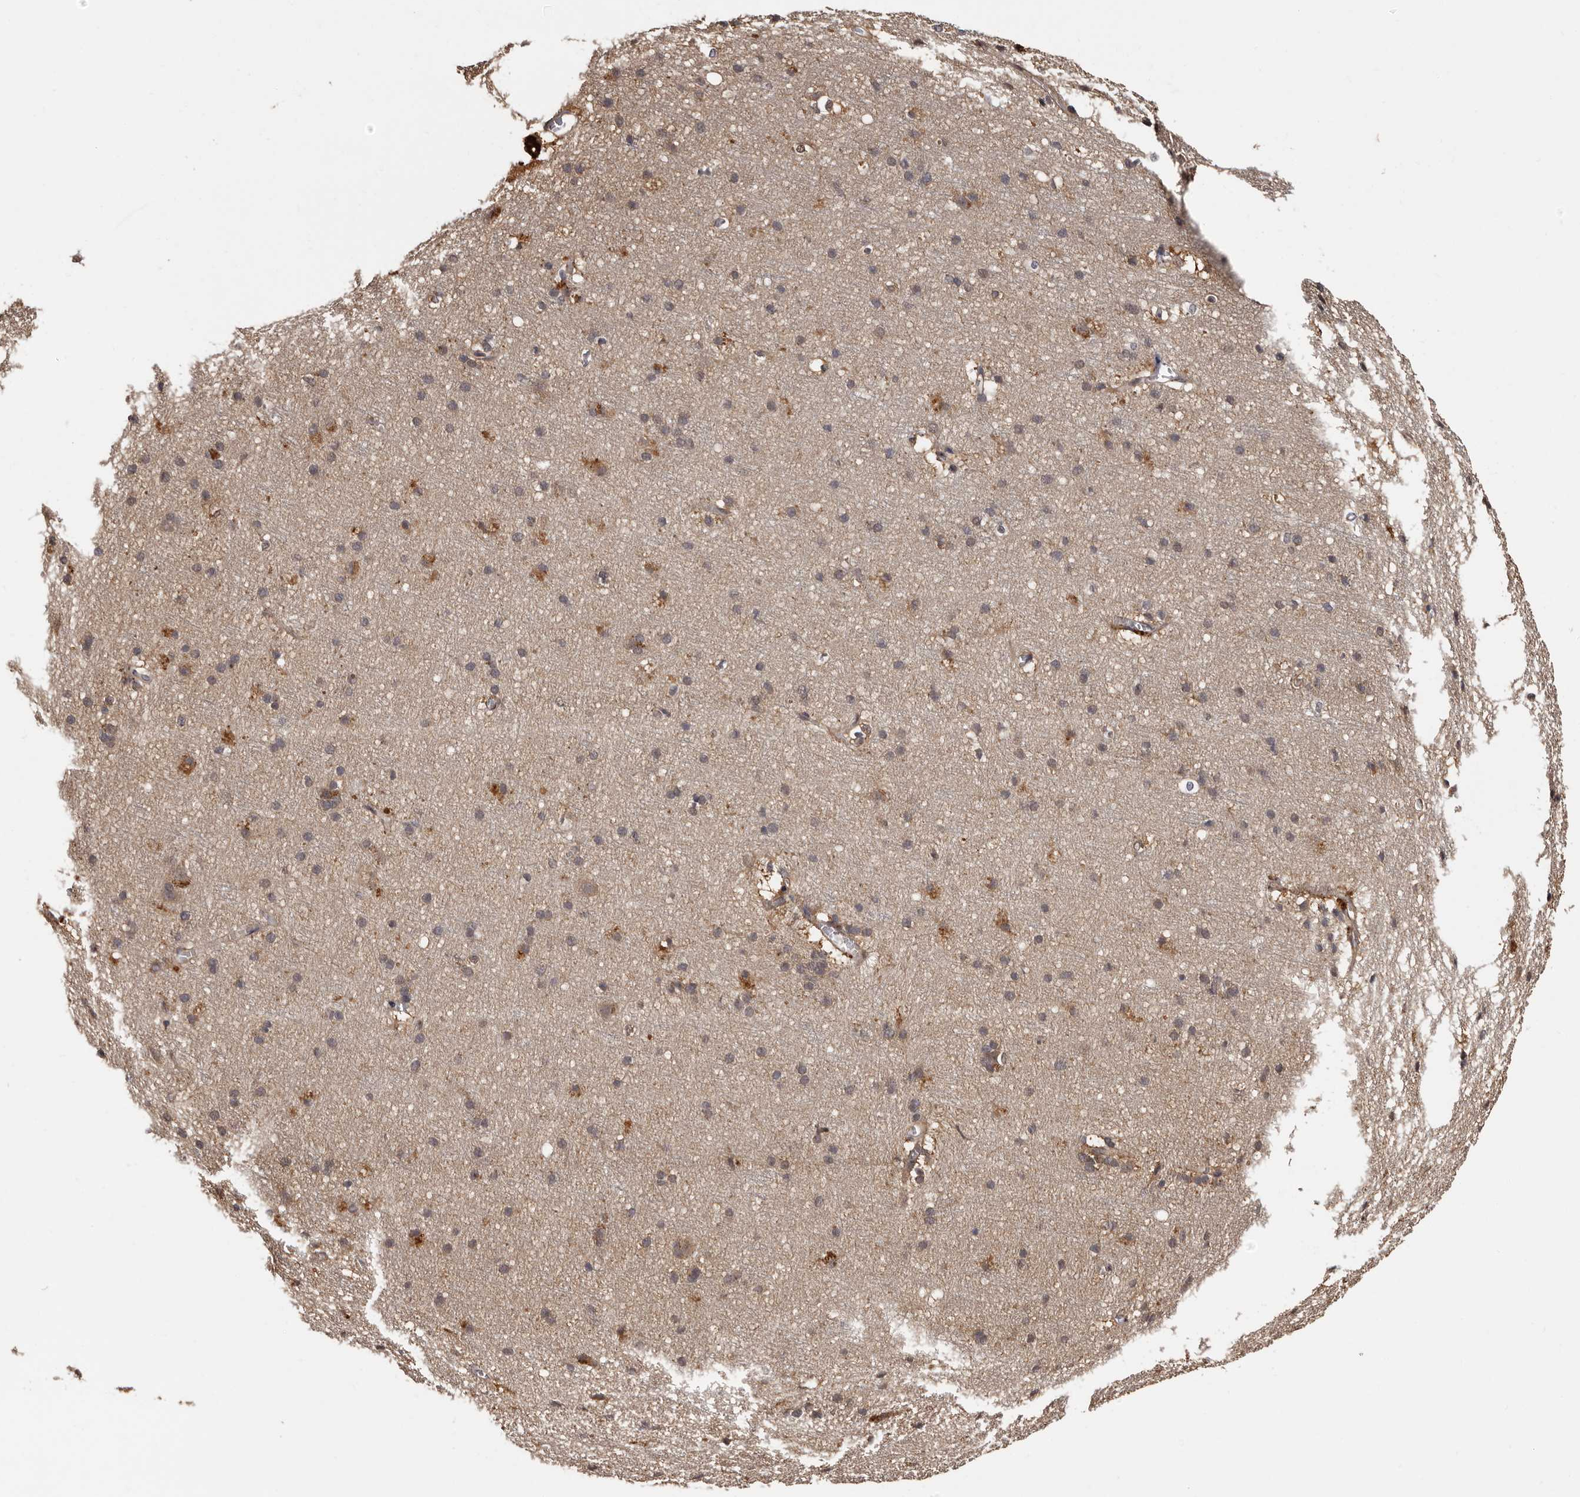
{"staining": {"intensity": "negative", "quantity": "none", "location": "none"}, "tissue": "cerebral cortex", "cell_type": "Endothelial cells", "image_type": "normal", "snomed": [{"axis": "morphology", "description": "Normal tissue, NOS"}, {"axis": "topography", "description": "Cerebral cortex"}], "caption": "This is an IHC image of unremarkable human cerebral cortex. There is no positivity in endothelial cells.", "gene": "DNPH1", "patient": {"sex": "male", "age": 54}}